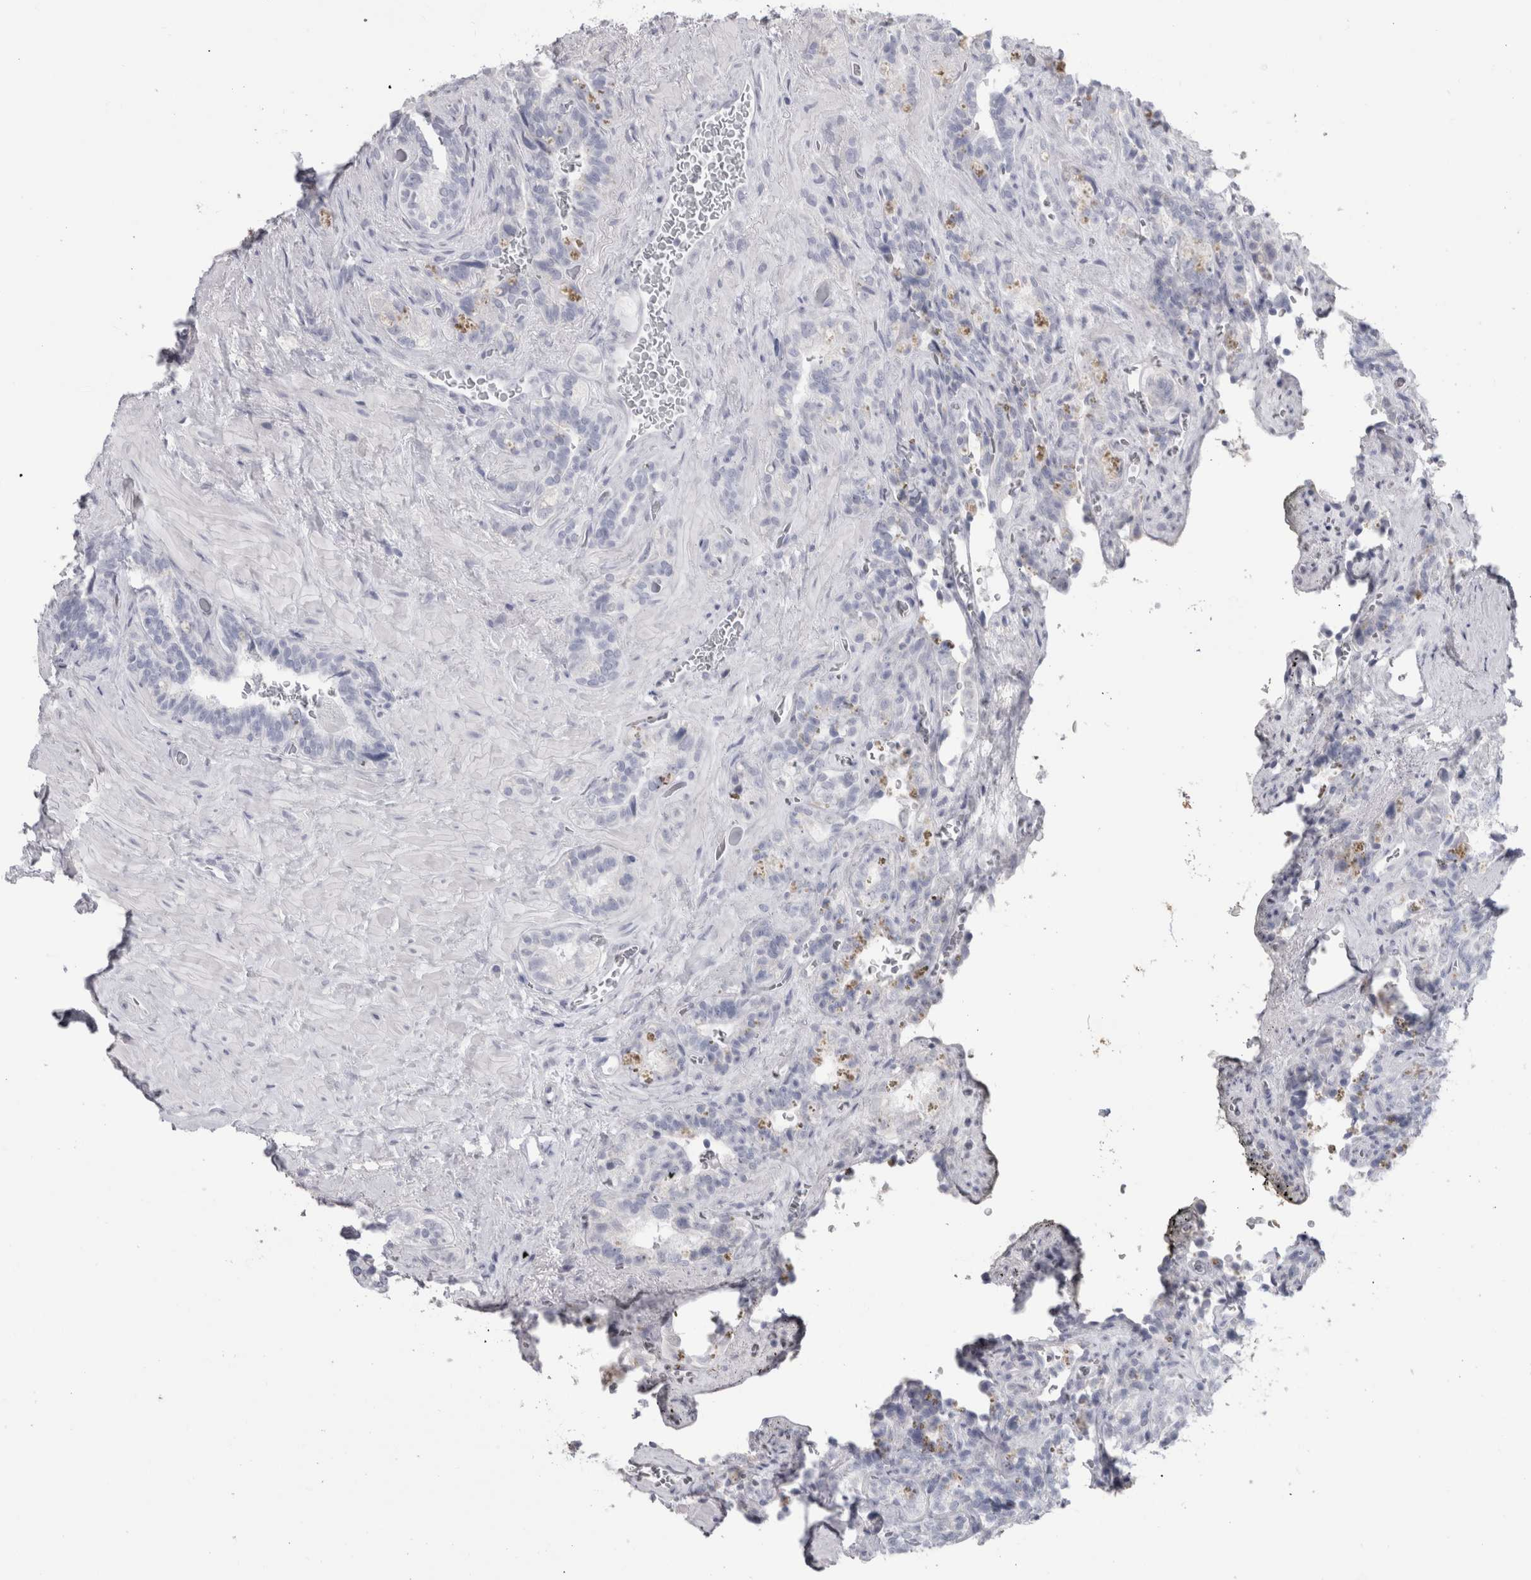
{"staining": {"intensity": "negative", "quantity": "none", "location": "none"}, "tissue": "seminal vesicle", "cell_type": "Glandular cells", "image_type": "normal", "snomed": [{"axis": "morphology", "description": "Normal tissue, NOS"}, {"axis": "topography", "description": "Prostate"}, {"axis": "topography", "description": "Seminal veicle"}], "caption": "Immunohistochemistry (IHC) photomicrograph of unremarkable seminal vesicle: seminal vesicle stained with DAB shows no significant protein staining in glandular cells.", "gene": "PTH", "patient": {"sex": "male", "age": 67}}